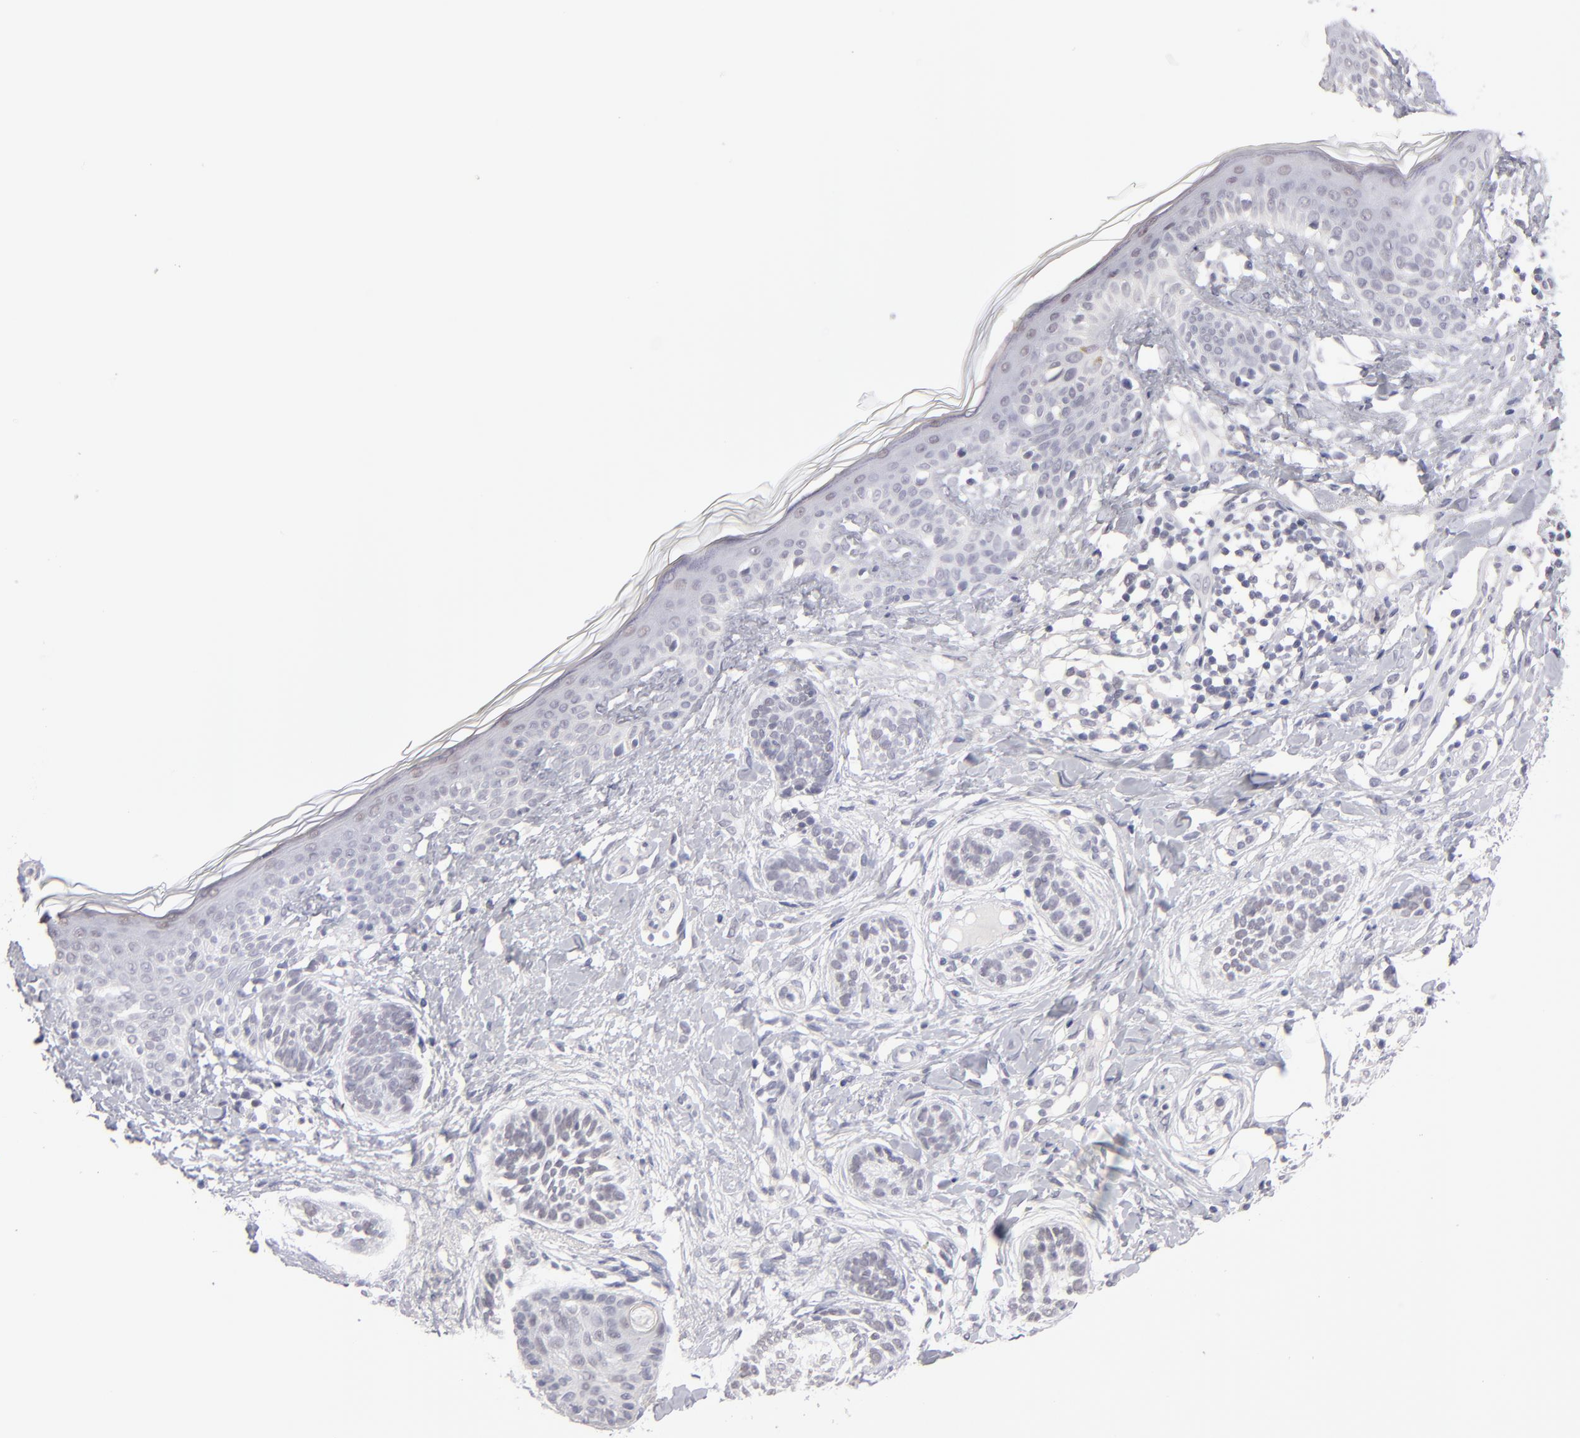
{"staining": {"intensity": "negative", "quantity": "none", "location": "none"}, "tissue": "skin cancer", "cell_type": "Tumor cells", "image_type": "cancer", "snomed": [{"axis": "morphology", "description": "Normal tissue, NOS"}, {"axis": "morphology", "description": "Basal cell carcinoma"}, {"axis": "topography", "description": "Skin"}], "caption": "A histopathology image of basal cell carcinoma (skin) stained for a protein reveals no brown staining in tumor cells. (DAB immunohistochemistry, high magnification).", "gene": "TEX11", "patient": {"sex": "male", "age": 63}}